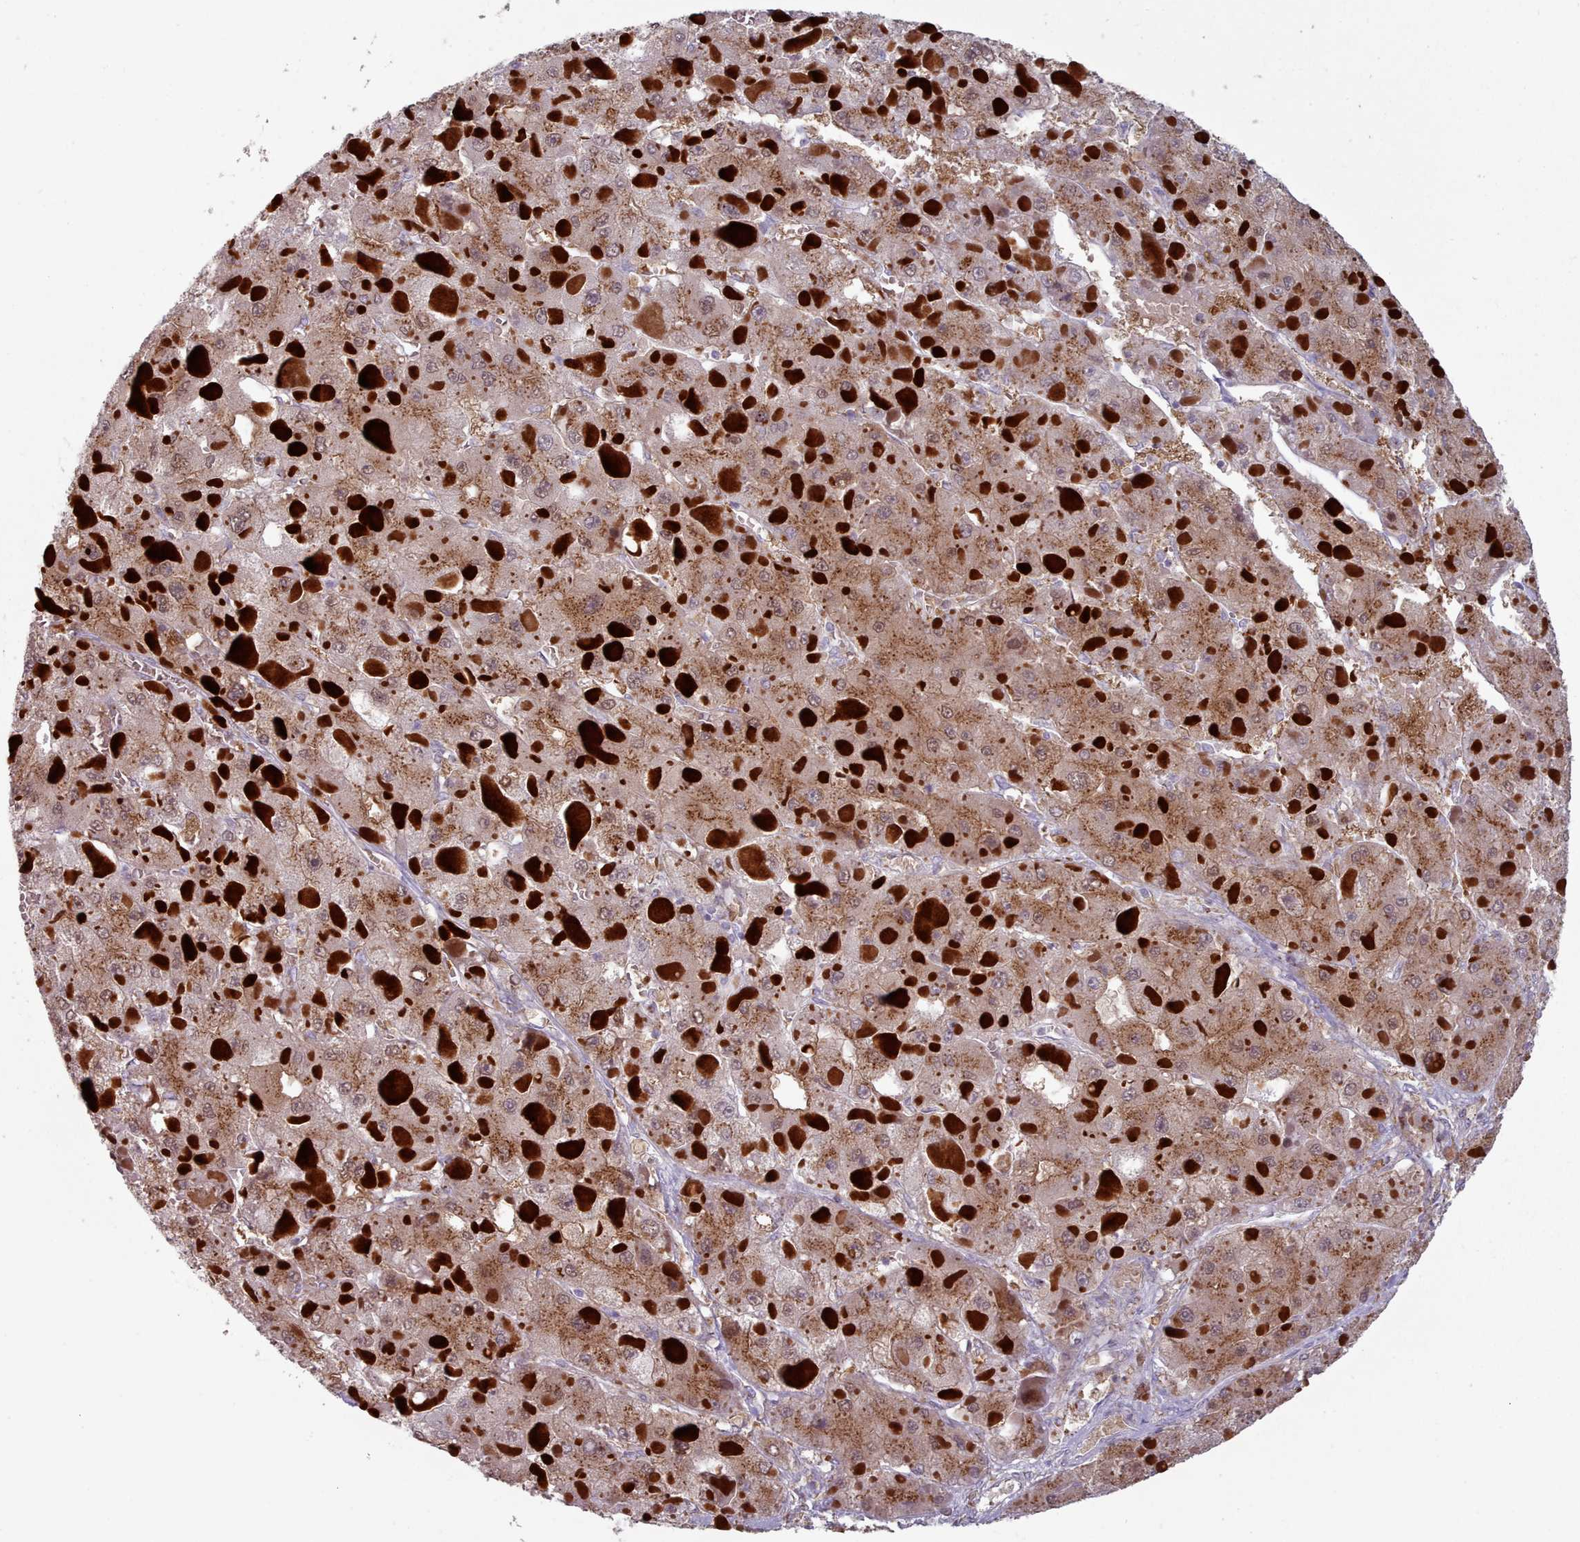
{"staining": {"intensity": "moderate", "quantity": ">75%", "location": "cytoplasmic/membranous"}, "tissue": "liver cancer", "cell_type": "Tumor cells", "image_type": "cancer", "snomed": [{"axis": "morphology", "description": "Carcinoma, Hepatocellular, NOS"}, {"axis": "topography", "description": "Liver"}], "caption": "Immunohistochemical staining of human liver cancer (hepatocellular carcinoma) exhibits medium levels of moderate cytoplasmic/membranous protein staining in approximately >75% of tumor cells.", "gene": "MAN1B1", "patient": {"sex": "female", "age": 73}}